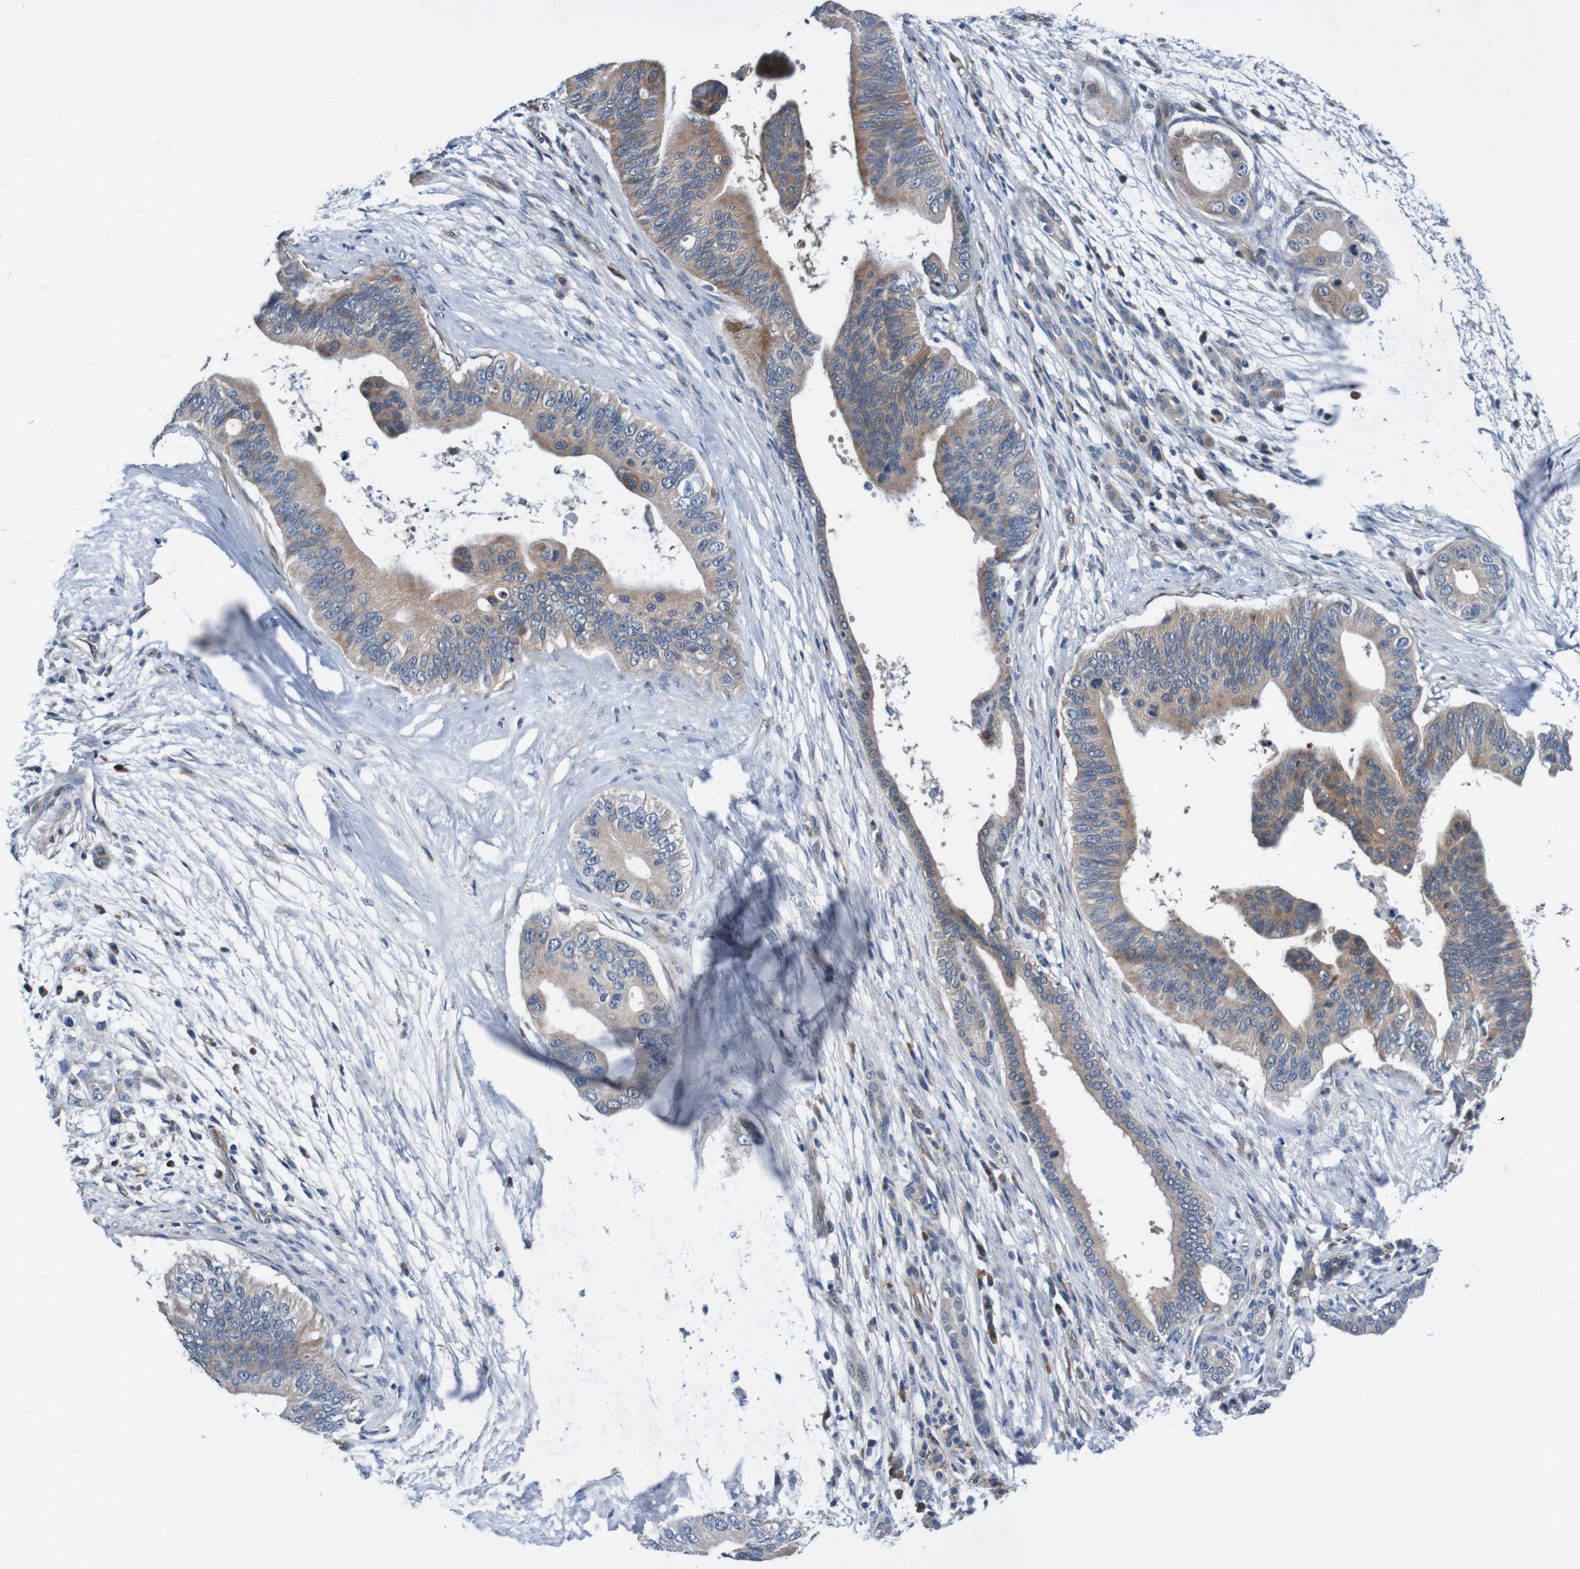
{"staining": {"intensity": "moderate", "quantity": ">75%", "location": "cytoplasmic/membranous"}, "tissue": "pancreatic cancer", "cell_type": "Tumor cells", "image_type": "cancer", "snomed": [{"axis": "morphology", "description": "Adenocarcinoma, NOS"}, {"axis": "topography", "description": "Pancreas"}], "caption": "Human pancreatic adenocarcinoma stained with a protein marker displays moderate staining in tumor cells.", "gene": "CPED1", "patient": {"sex": "male", "age": 77}}